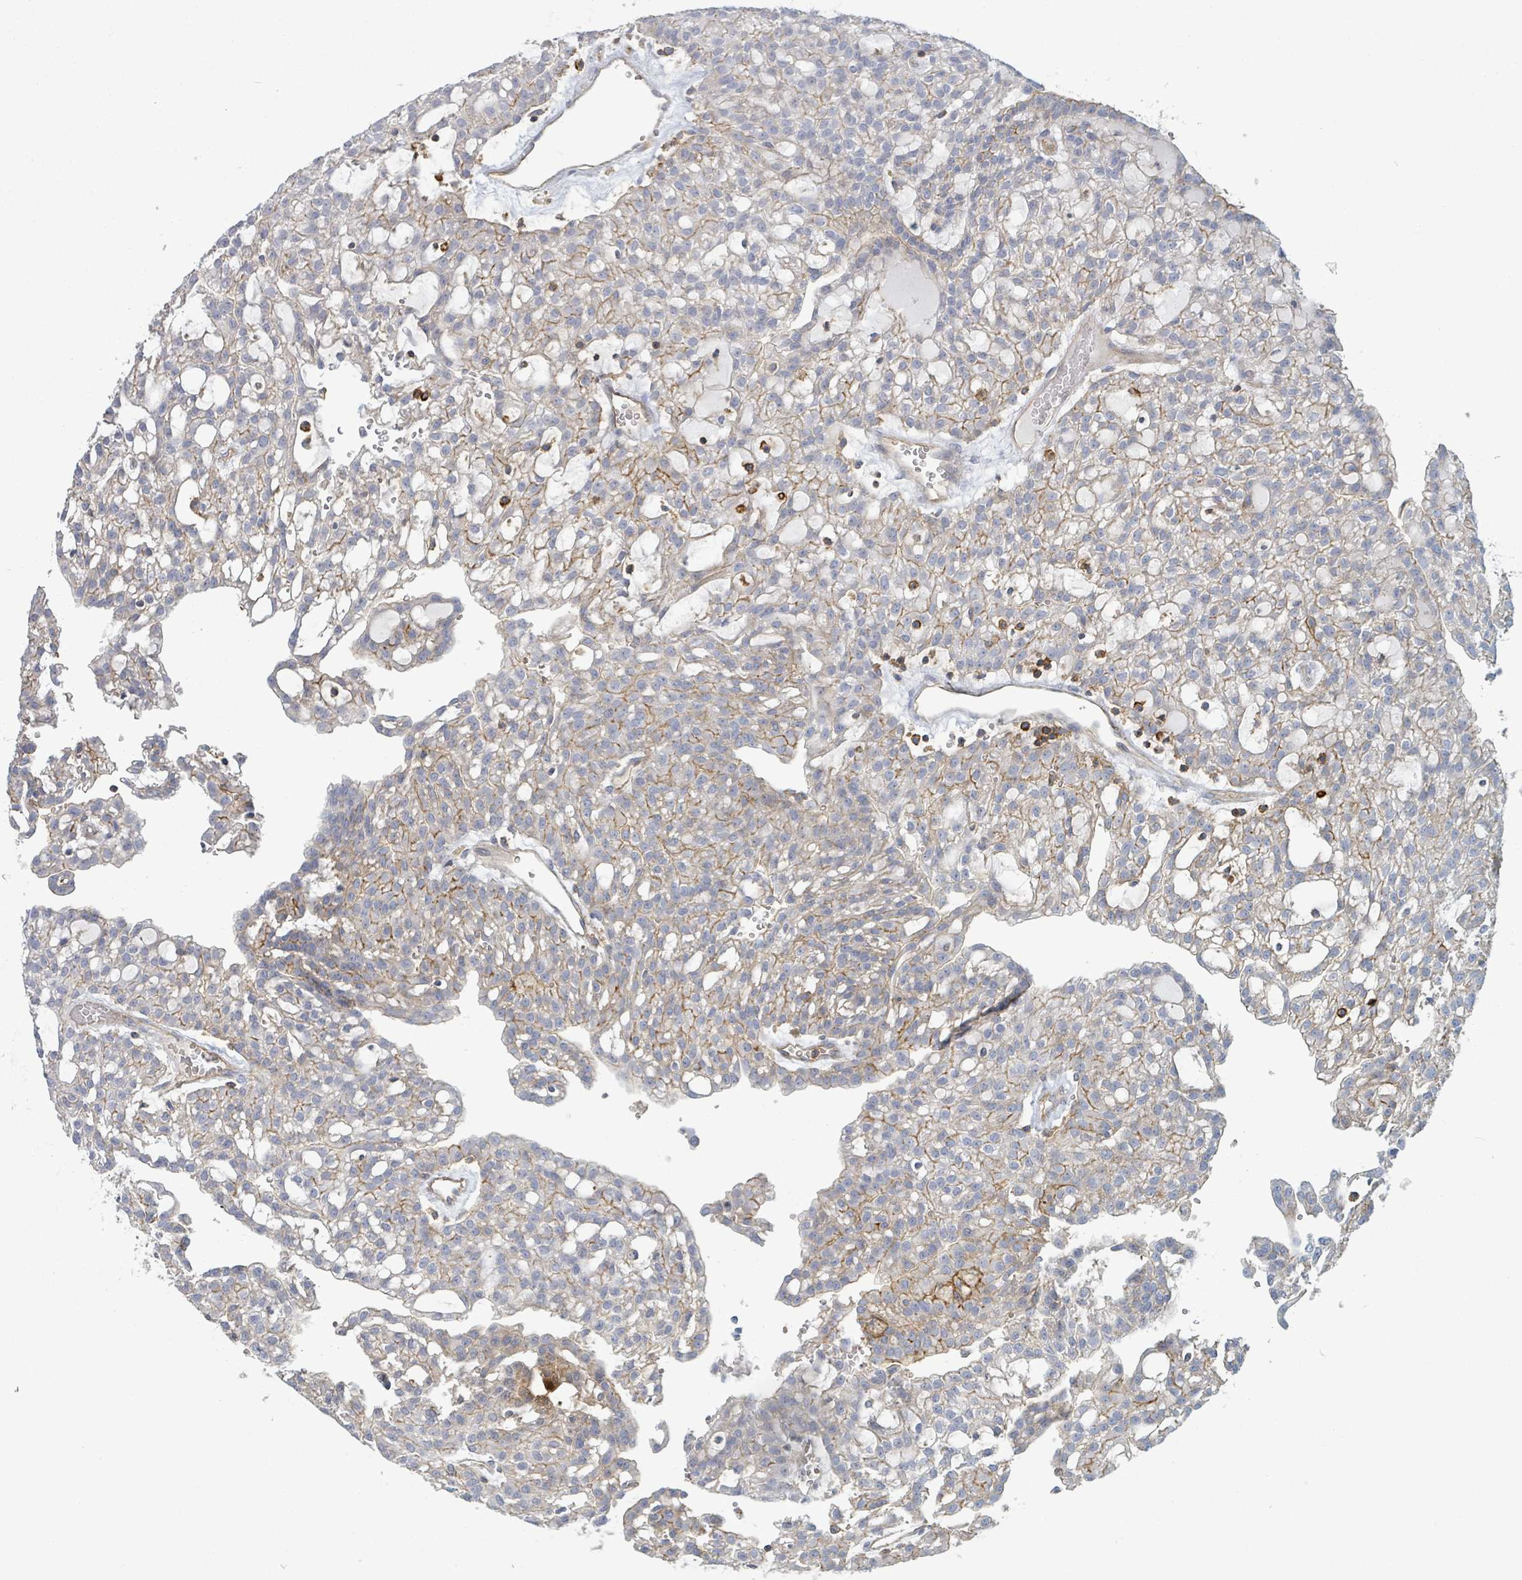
{"staining": {"intensity": "weak", "quantity": "25%-75%", "location": "cytoplasmic/membranous"}, "tissue": "renal cancer", "cell_type": "Tumor cells", "image_type": "cancer", "snomed": [{"axis": "morphology", "description": "Adenocarcinoma, NOS"}, {"axis": "topography", "description": "Kidney"}], "caption": "Human renal cancer stained for a protein (brown) exhibits weak cytoplasmic/membranous positive staining in about 25%-75% of tumor cells.", "gene": "TNFRSF14", "patient": {"sex": "male", "age": 63}}